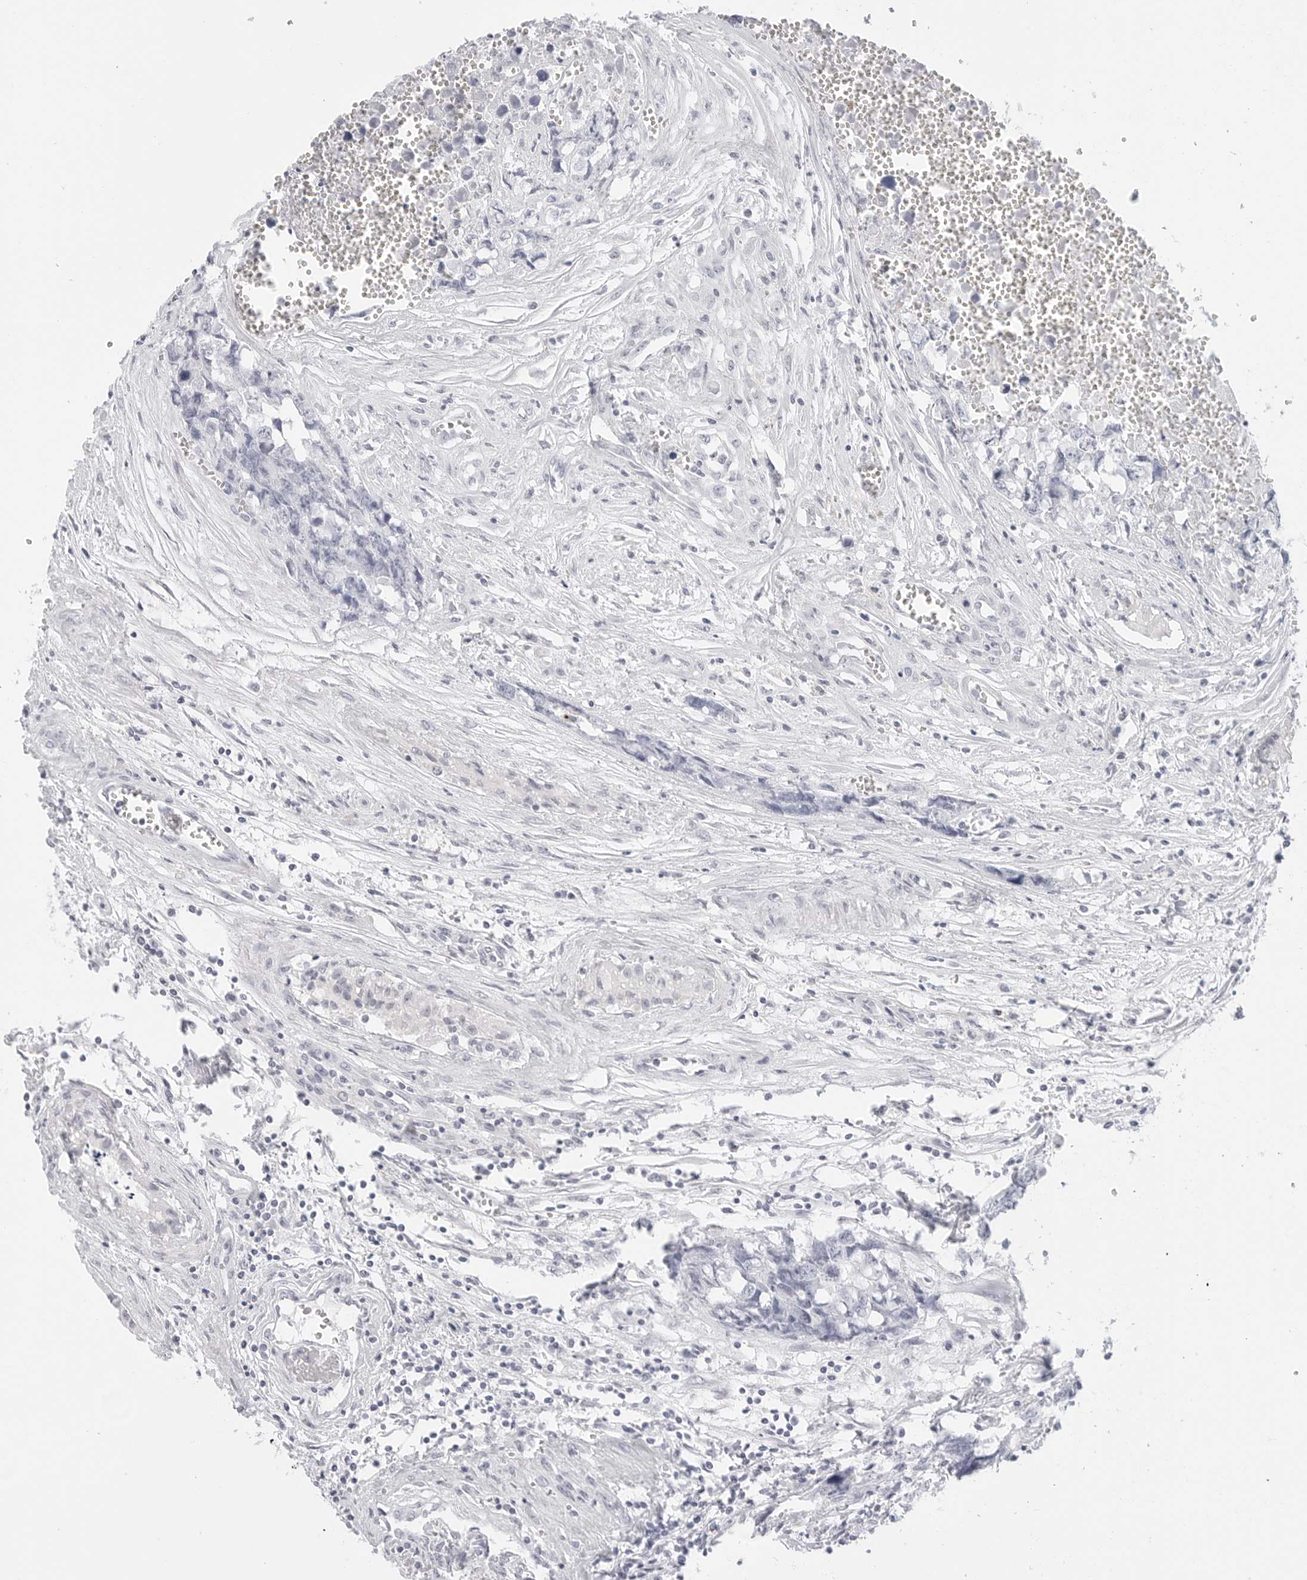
{"staining": {"intensity": "negative", "quantity": "none", "location": "none"}, "tissue": "testis cancer", "cell_type": "Tumor cells", "image_type": "cancer", "snomed": [{"axis": "morphology", "description": "Carcinoma, Embryonal, NOS"}, {"axis": "topography", "description": "Testis"}], "caption": "Immunohistochemistry image of testis embryonal carcinoma stained for a protein (brown), which shows no expression in tumor cells. Brightfield microscopy of IHC stained with DAB (brown) and hematoxylin (blue), captured at high magnification.", "gene": "HMGCS2", "patient": {"sex": "male", "age": 31}}